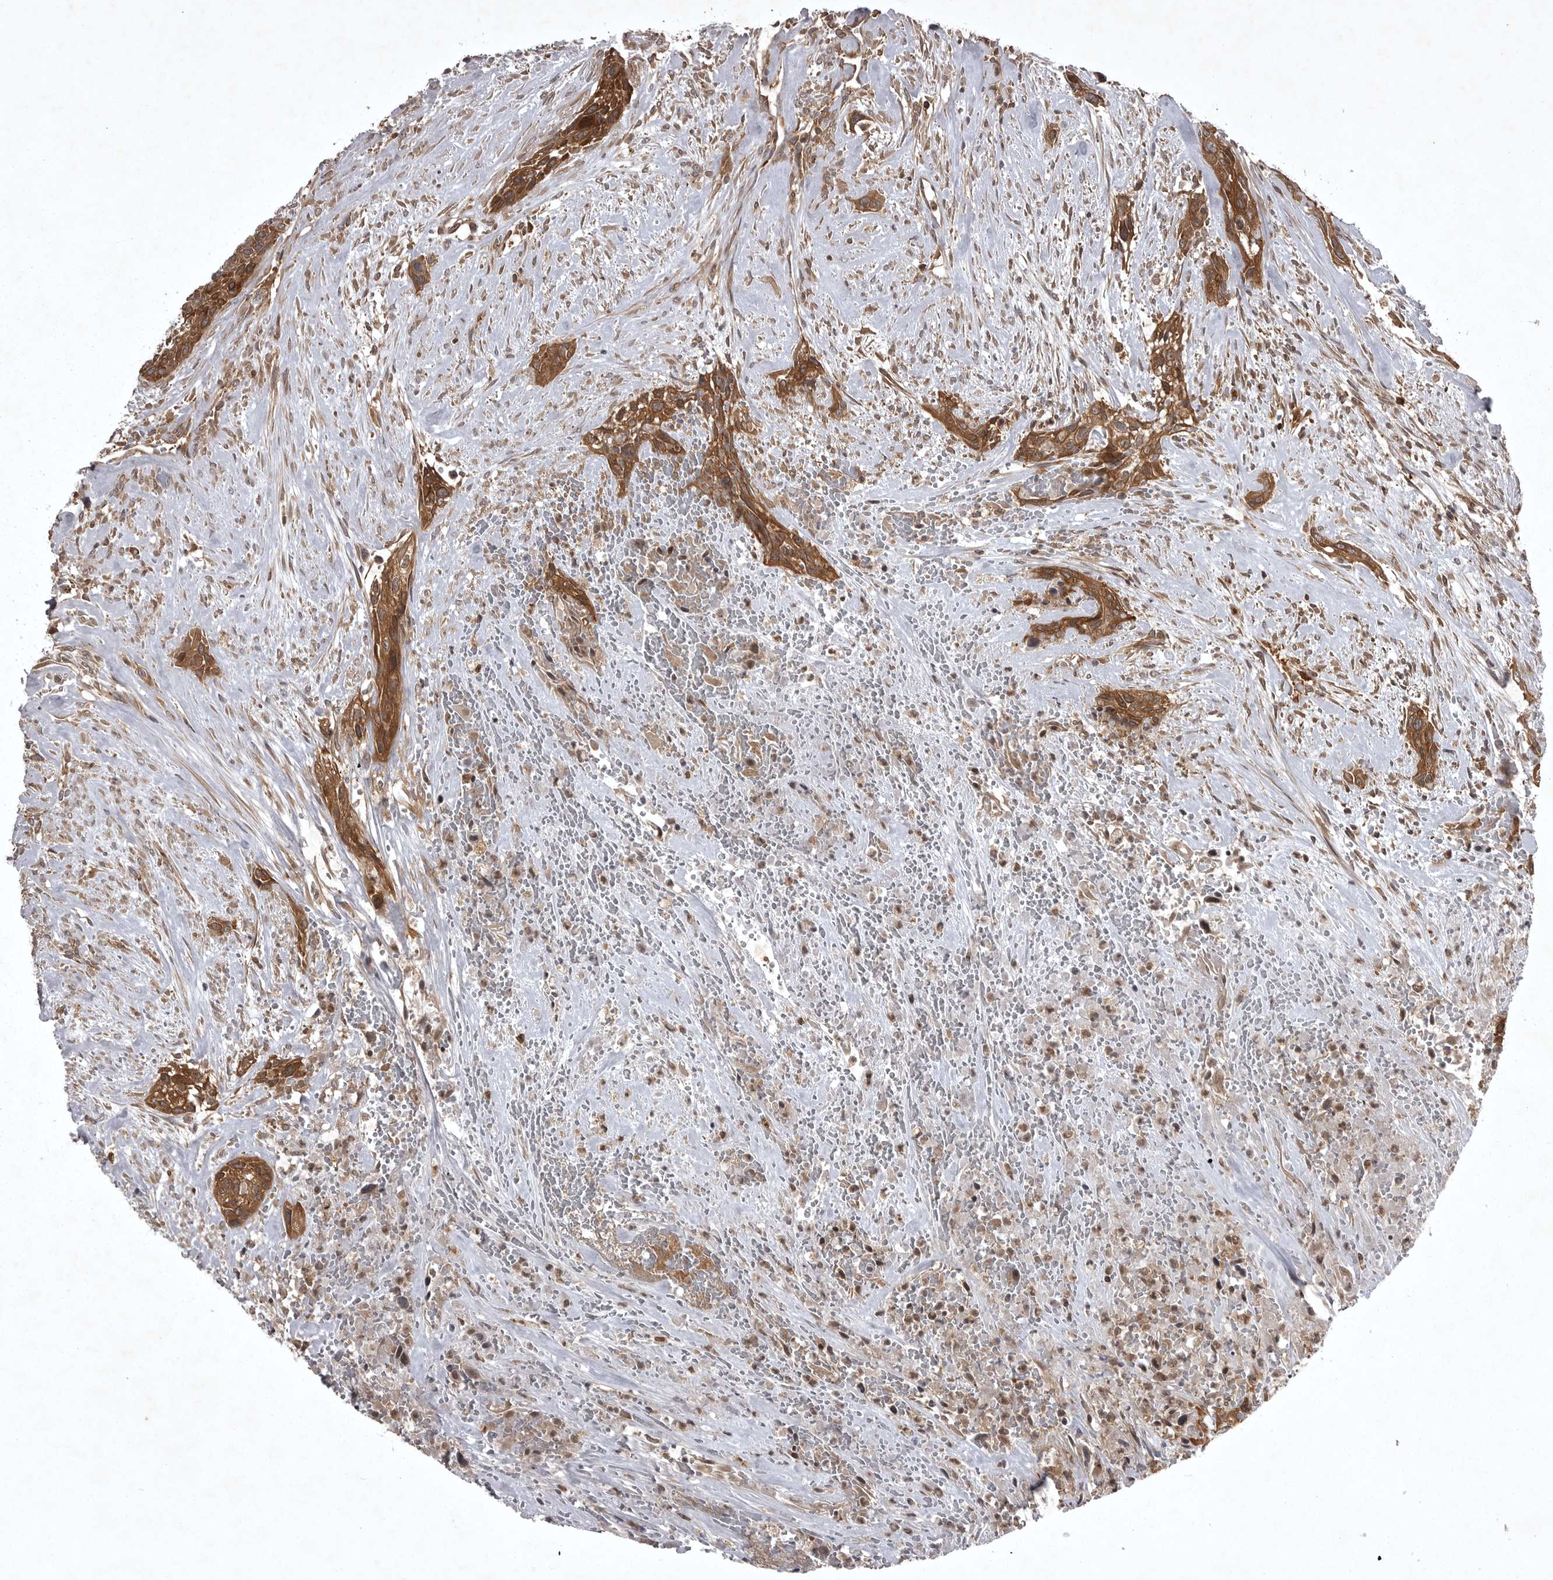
{"staining": {"intensity": "strong", "quantity": ">75%", "location": "cytoplasmic/membranous"}, "tissue": "urothelial cancer", "cell_type": "Tumor cells", "image_type": "cancer", "snomed": [{"axis": "morphology", "description": "Urothelial carcinoma, High grade"}, {"axis": "topography", "description": "Urinary bladder"}], "caption": "Urothelial carcinoma (high-grade) tissue shows strong cytoplasmic/membranous staining in approximately >75% of tumor cells (IHC, brightfield microscopy, high magnification).", "gene": "STK24", "patient": {"sex": "male", "age": 35}}